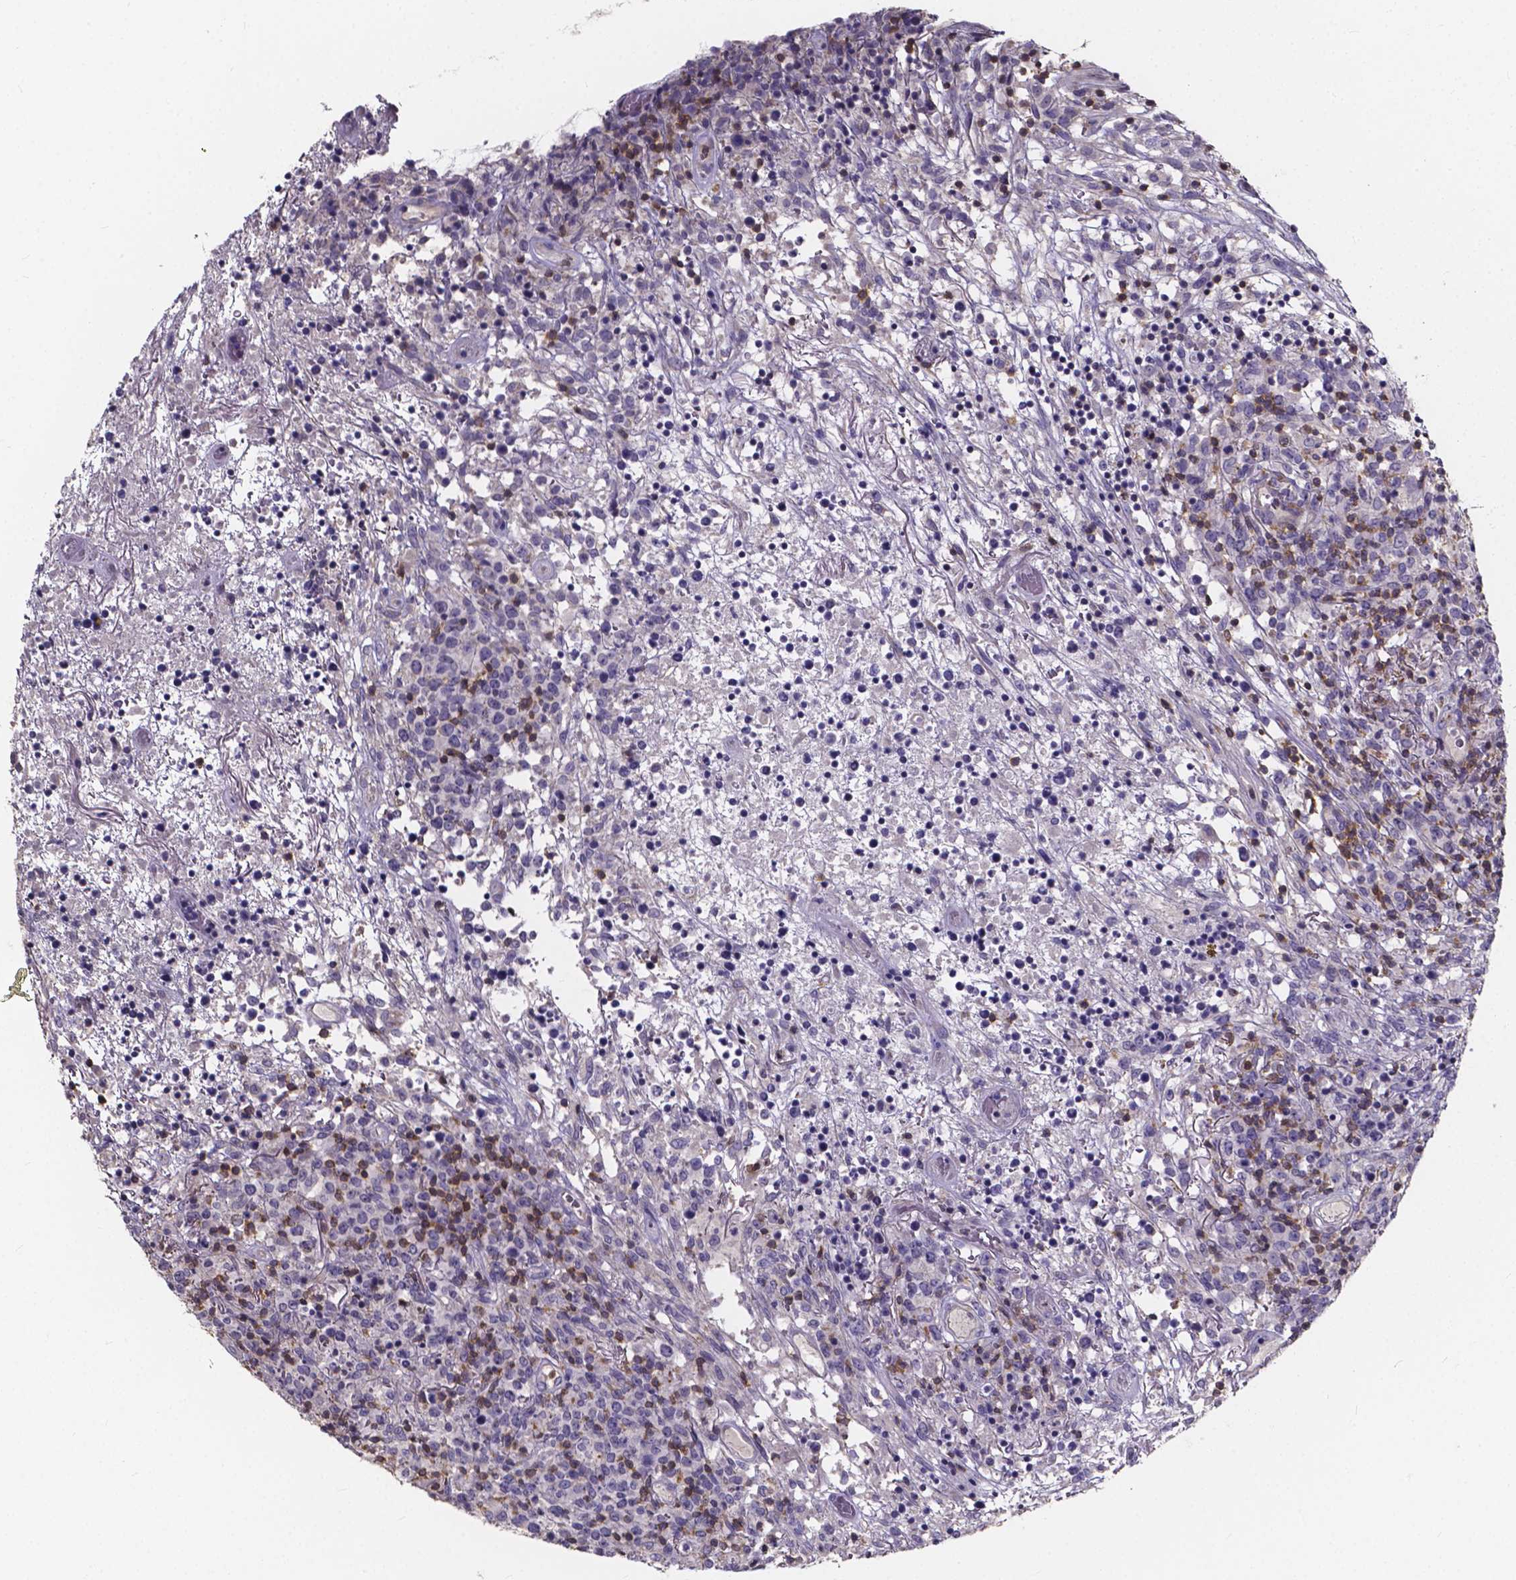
{"staining": {"intensity": "negative", "quantity": "none", "location": "none"}, "tissue": "lymphoma", "cell_type": "Tumor cells", "image_type": "cancer", "snomed": [{"axis": "morphology", "description": "Malignant lymphoma, non-Hodgkin's type, High grade"}, {"axis": "topography", "description": "Lung"}], "caption": "High magnification brightfield microscopy of malignant lymphoma, non-Hodgkin's type (high-grade) stained with DAB (brown) and counterstained with hematoxylin (blue): tumor cells show no significant staining.", "gene": "THEMIS", "patient": {"sex": "male", "age": 79}}